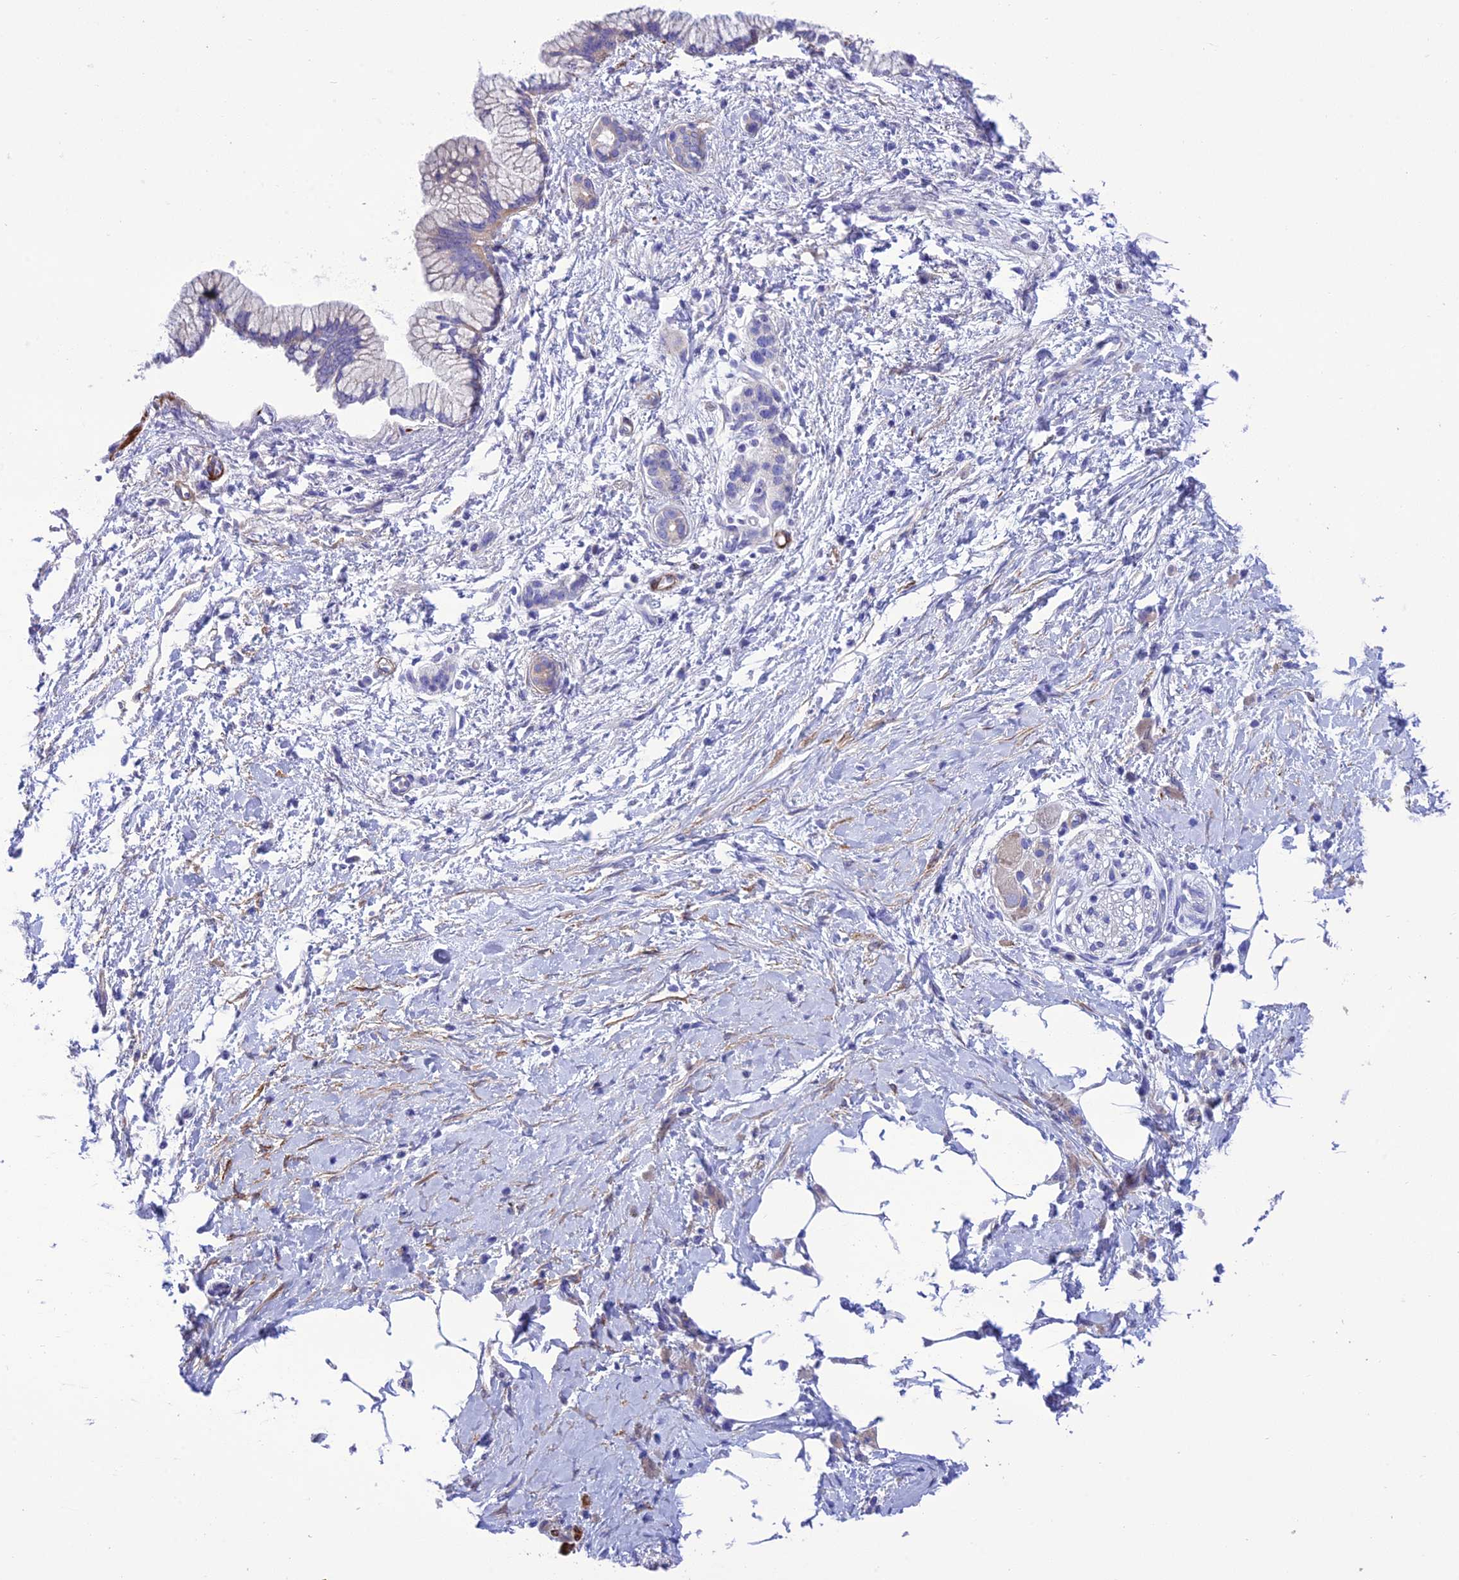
{"staining": {"intensity": "negative", "quantity": "none", "location": "none"}, "tissue": "pancreatic cancer", "cell_type": "Tumor cells", "image_type": "cancer", "snomed": [{"axis": "morphology", "description": "Adenocarcinoma, NOS"}, {"axis": "topography", "description": "Pancreas"}], "caption": "Pancreatic cancer (adenocarcinoma) stained for a protein using IHC exhibits no staining tumor cells.", "gene": "FRA10AC1", "patient": {"sex": "male", "age": 58}}